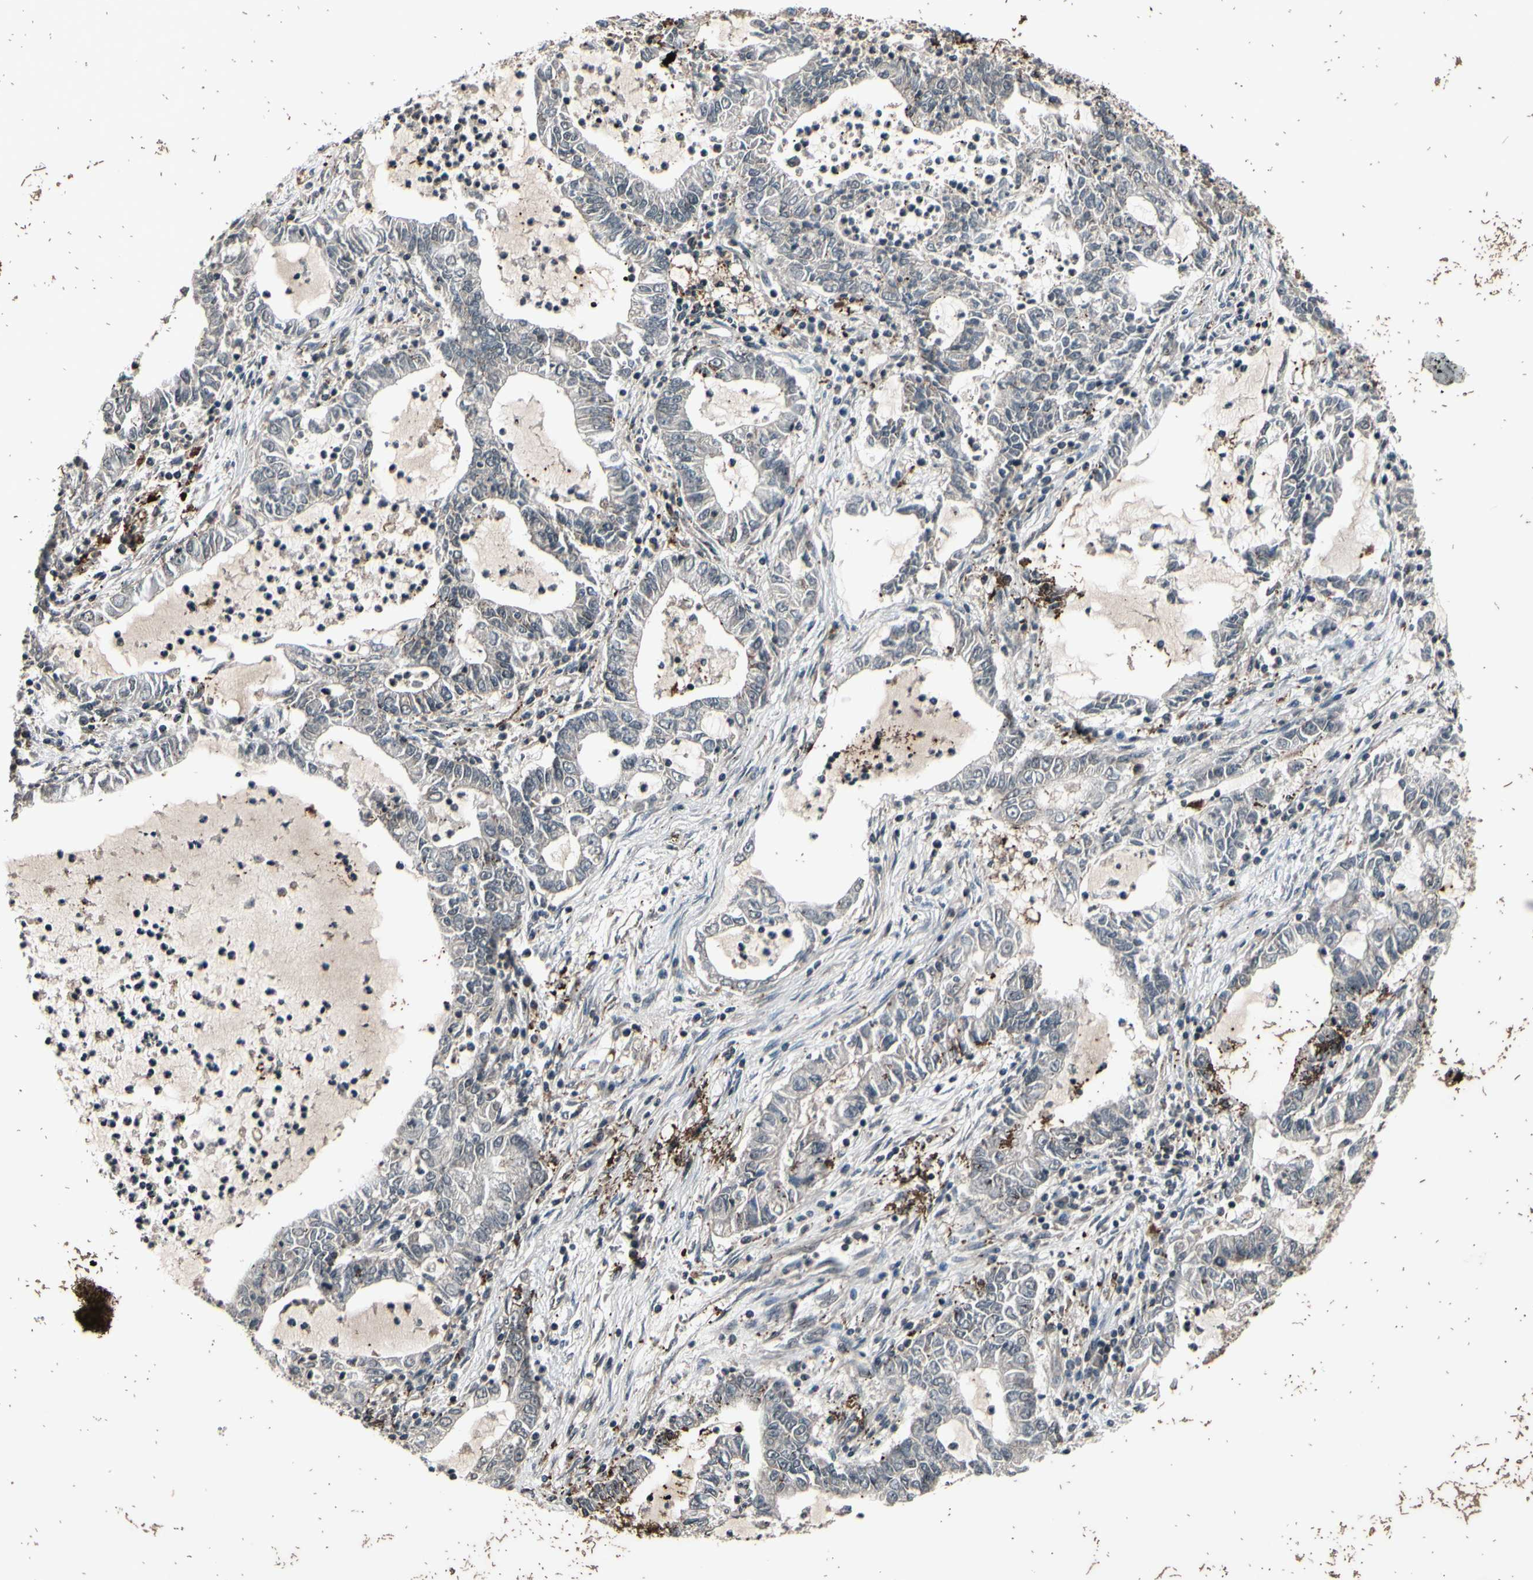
{"staining": {"intensity": "weak", "quantity": "25%-75%", "location": "cytoplasmic/membranous"}, "tissue": "lung cancer", "cell_type": "Tumor cells", "image_type": "cancer", "snomed": [{"axis": "morphology", "description": "Adenocarcinoma, NOS"}, {"axis": "topography", "description": "Lung"}], "caption": "Lung cancer was stained to show a protein in brown. There is low levels of weak cytoplasmic/membranous staining in about 25%-75% of tumor cells.", "gene": "MBTPS2", "patient": {"sex": "female", "age": 51}}